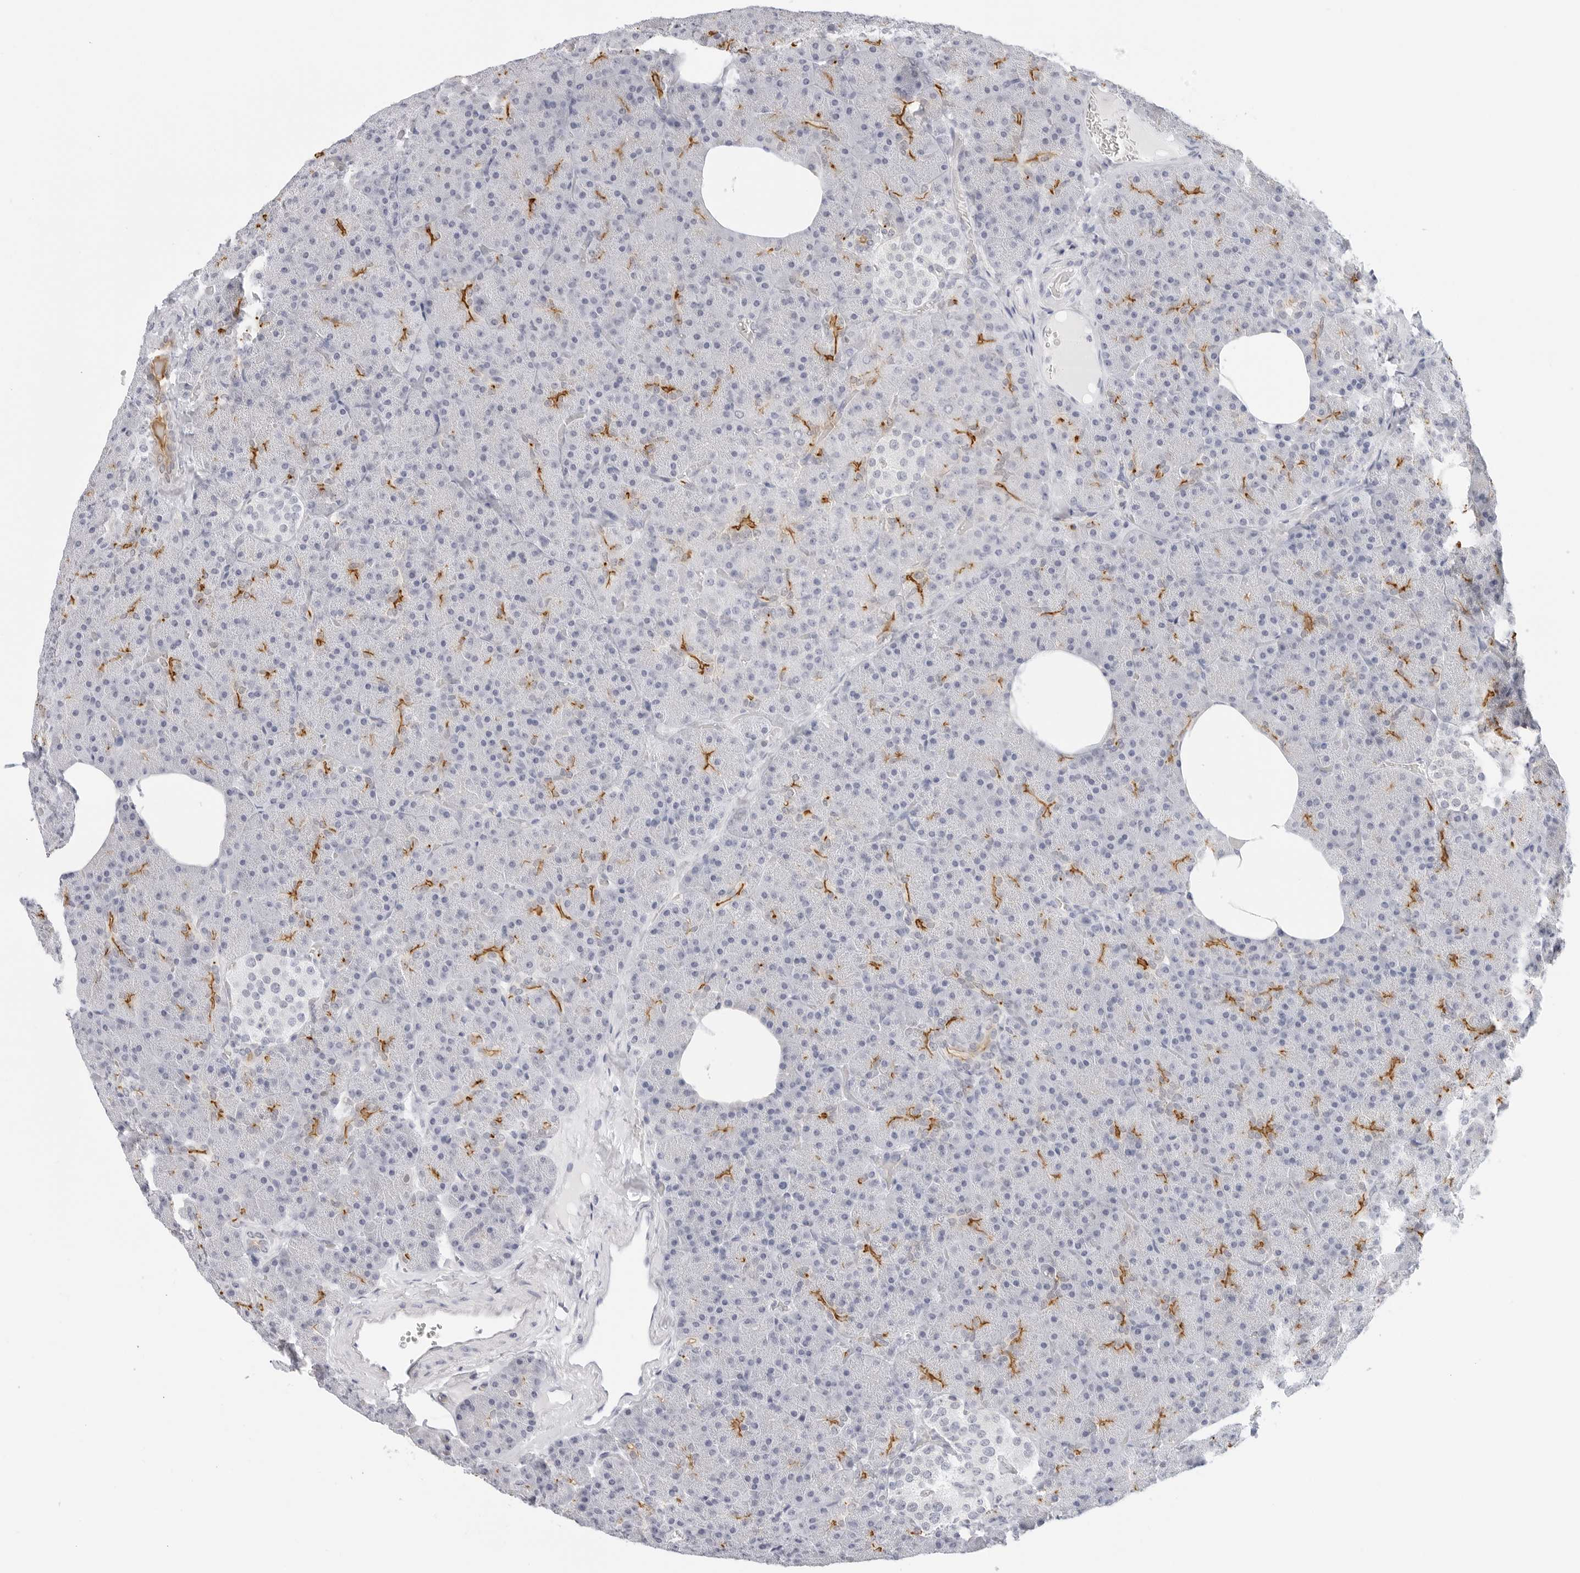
{"staining": {"intensity": "strong", "quantity": "<25%", "location": "cytoplasmic/membranous"}, "tissue": "pancreas", "cell_type": "Exocrine glandular cells", "image_type": "normal", "snomed": [{"axis": "morphology", "description": "Normal tissue, NOS"}, {"axis": "morphology", "description": "Carcinoid, malignant, NOS"}, {"axis": "topography", "description": "Pancreas"}], "caption": "Normal pancreas was stained to show a protein in brown. There is medium levels of strong cytoplasmic/membranous positivity in about <25% of exocrine glandular cells.", "gene": "SLC9A3R1", "patient": {"sex": "female", "age": 35}}